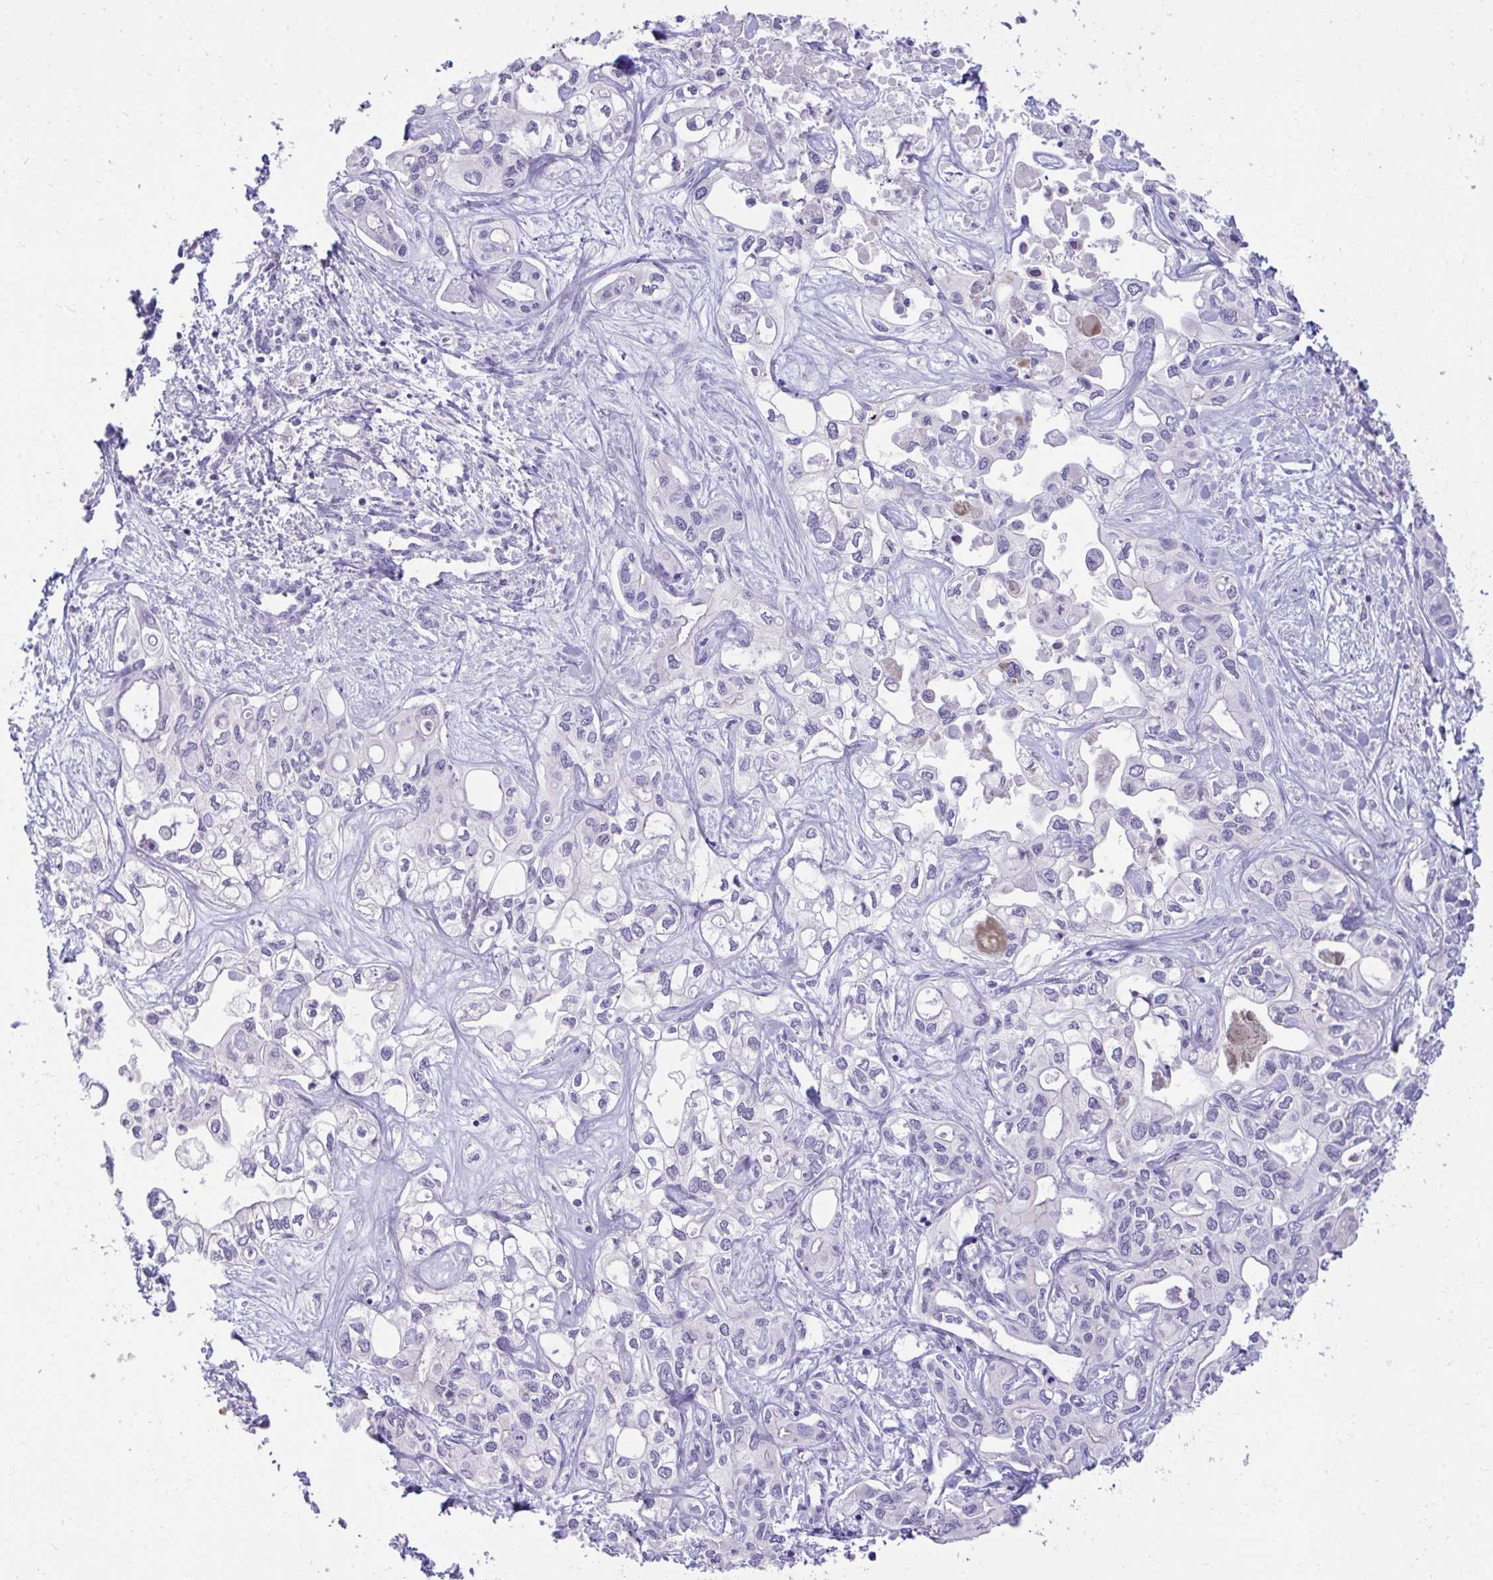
{"staining": {"intensity": "negative", "quantity": "none", "location": "none"}, "tissue": "liver cancer", "cell_type": "Tumor cells", "image_type": "cancer", "snomed": [{"axis": "morphology", "description": "Cholangiocarcinoma"}, {"axis": "topography", "description": "Liver"}], "caption": "The micrograph shows no significant expression in tumor cells of cholangiocarcinoma (liver).", "gene": "TMCO5A", "patient": {"sex": "female", "age": 64}}